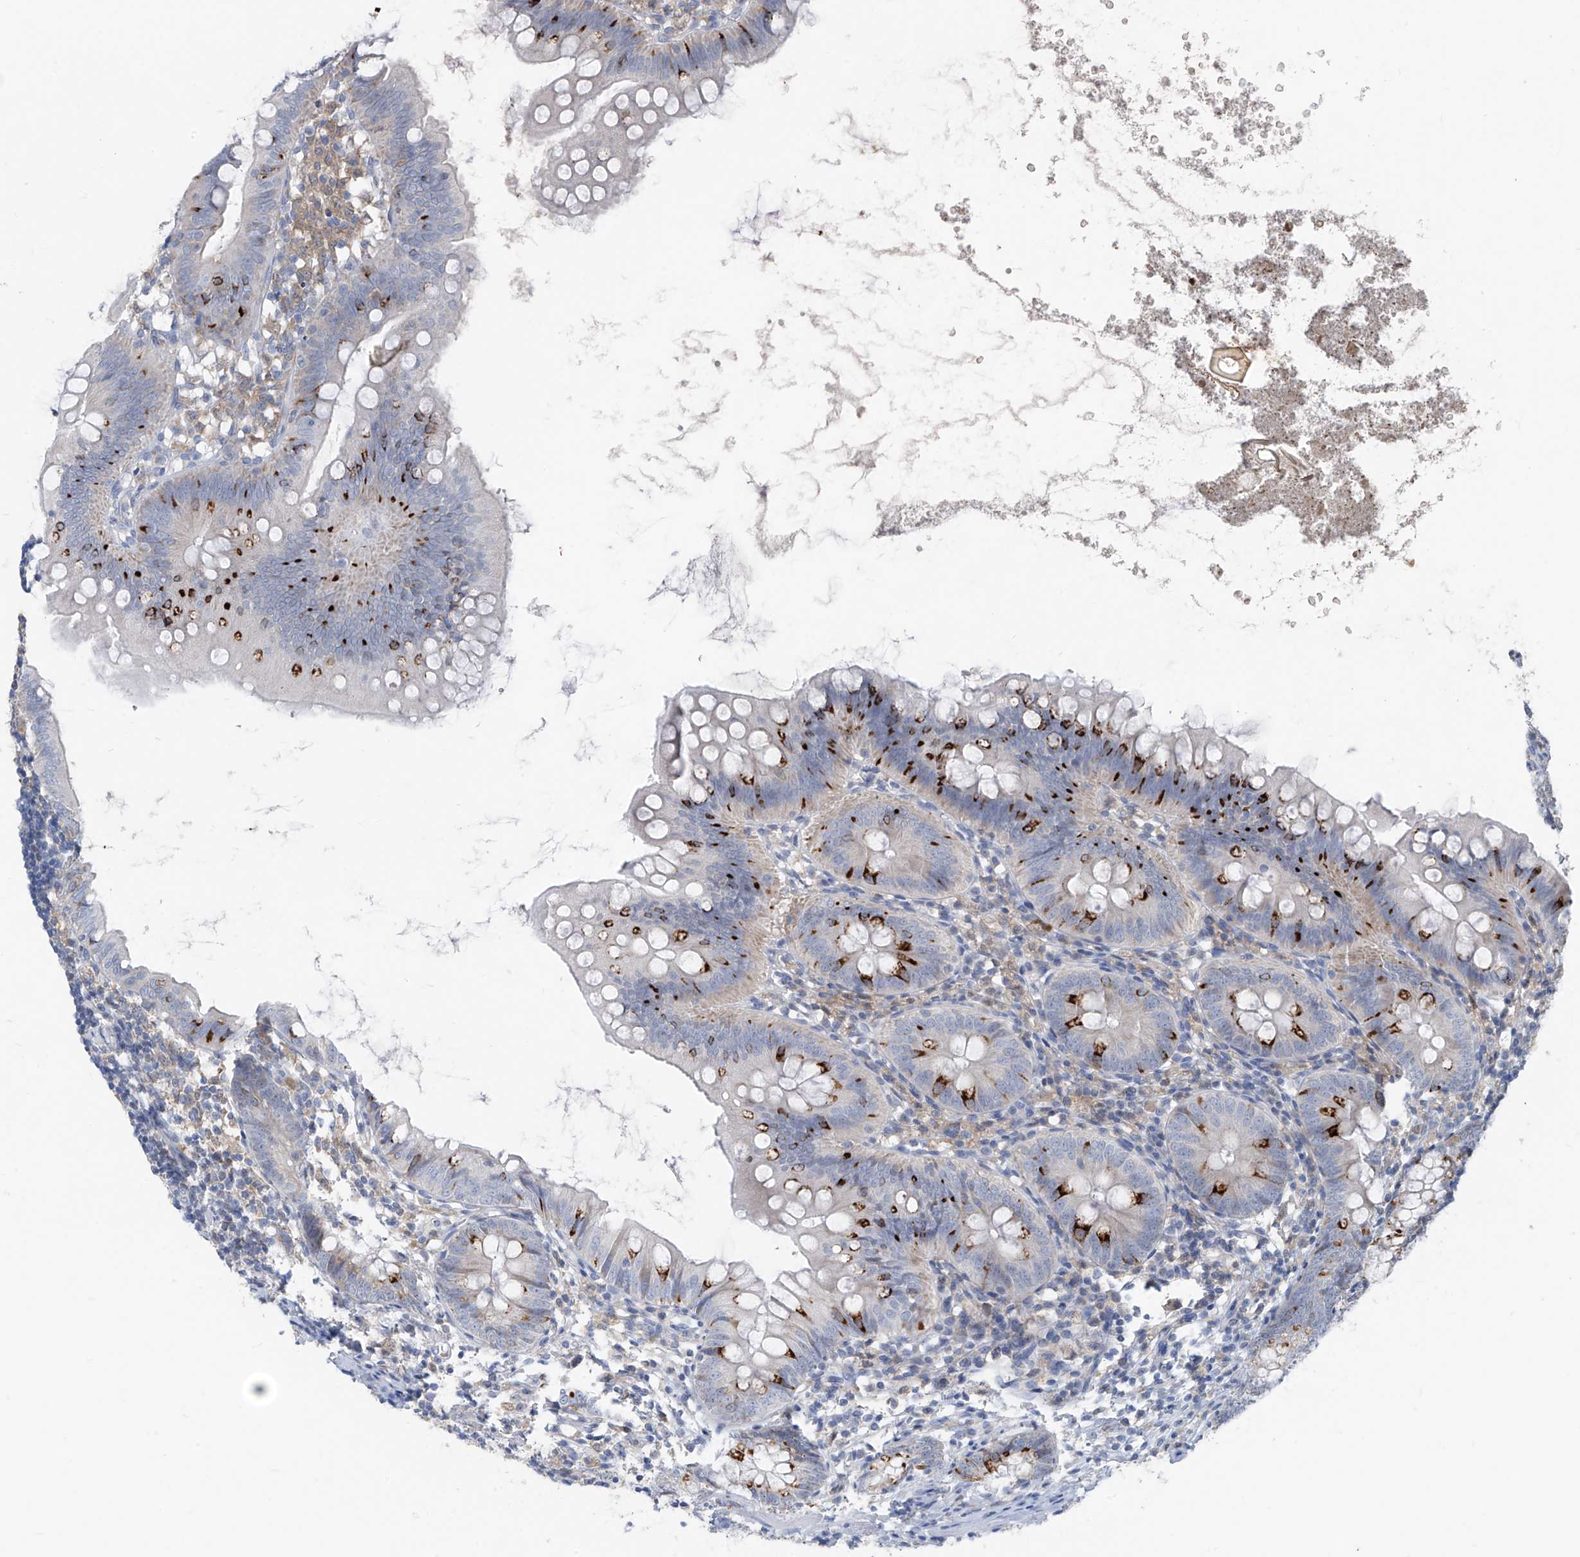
{"staining": {"intensity": "strong", "quantity": "<25%", "location": "cytoplasmic/membranous"}, "tissue": "appendix", "cell_type": "Glandular cells", "image_type": "normal", "snomed": [{"axis": "morphology", "description": "Normal tissue, NOS"}, {"axis": "topography", "description": "Appendix"}], "caption": "This photomicrograph shows benign appendix stained with immunohistochemistry (IHC) to label a protein in brown. The cytoplasmic/membranous of glandular cells show strong positivity for the protein. Nuclei are counter-stained blue.", "gene": "FGD2", "patient": {"sex": "female", "age": 62}}